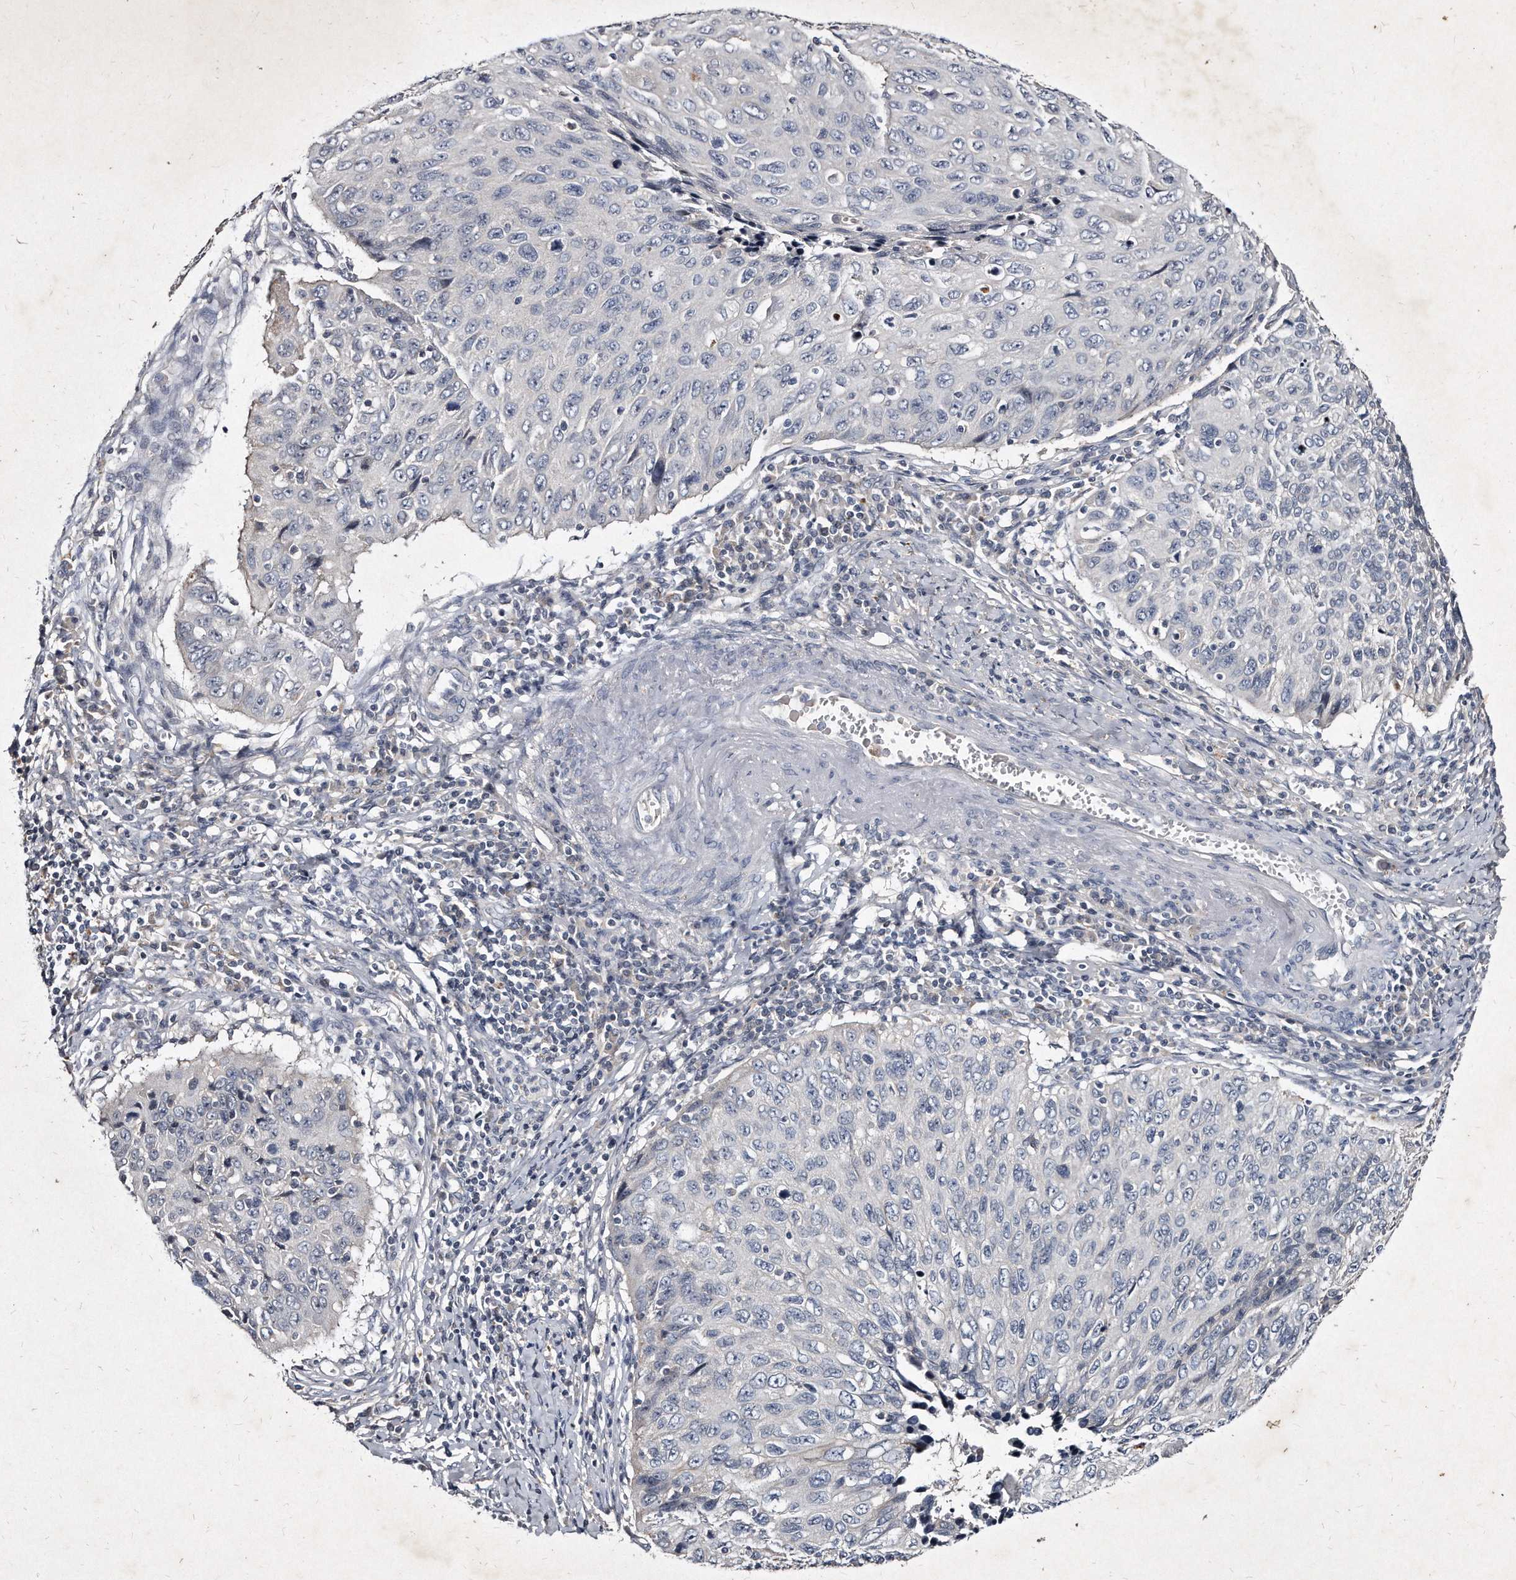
{"staining": {"intensity": "negative", "quantity": "none", "location": "none"}, "tissue": "cervical cancer", "cell_type": "Tumor cells", "image_type": "cancer", "snomed": [{"axis": "morphology", "description": "Squamous cell carcinoma, NOS"}, {"axis": "topography", "description": "Cervix"}], "caption": "The immunohistochemistry histopathology image has no significant positivity in tumor cells of squamous cell carcinoma (cervical) tissue.", "gene": "KLHDC3", "patient": {"sex": "female", "age": 53}}